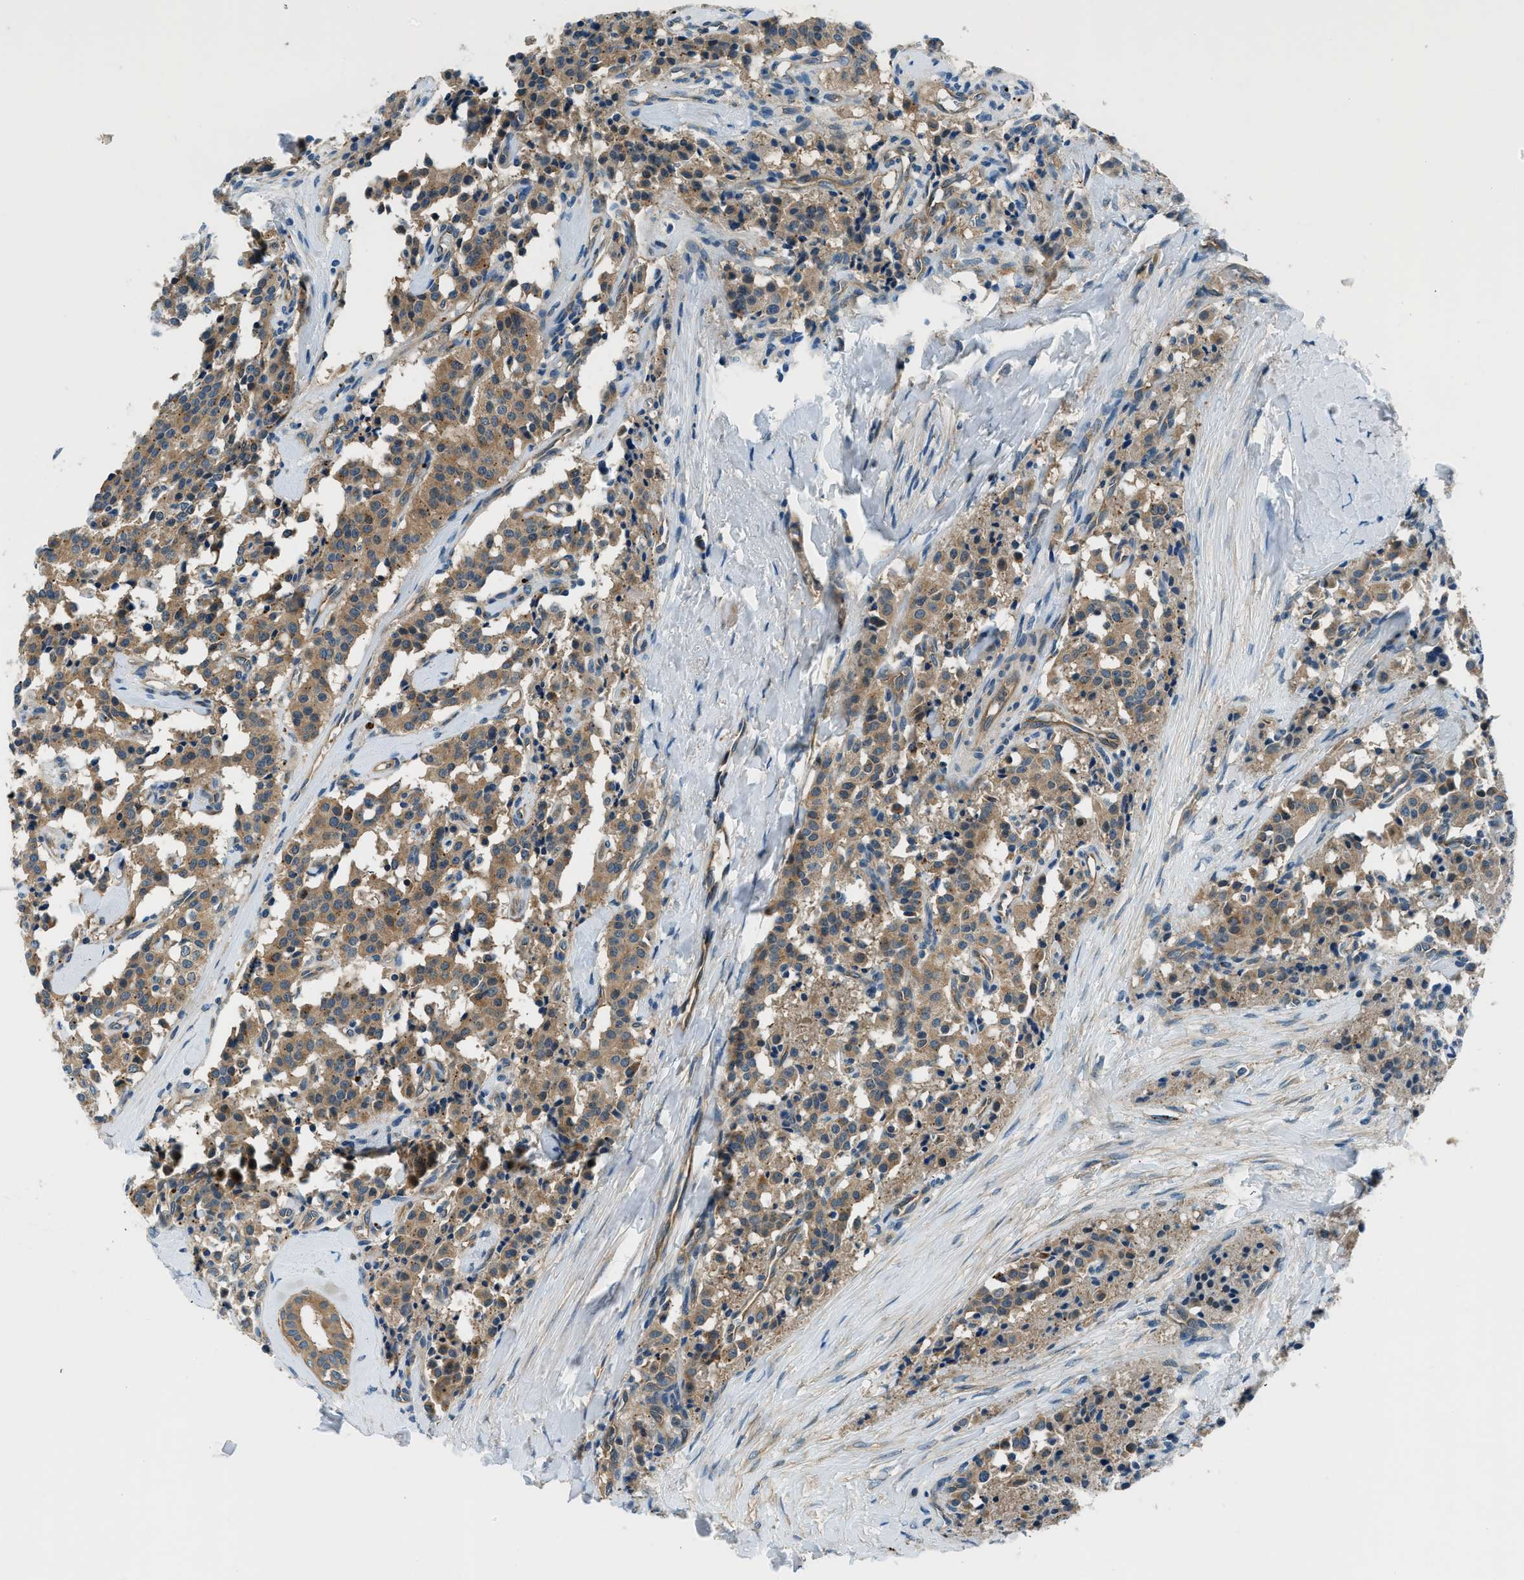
{"staining": {"intensity": "moderate", "quantity": ">75%", "location": "cytoplasmic/membranous"}, "tissue": "carcinoid", "cell_type": "Tumor cells", "image_type": "cancer", "snomed": [{"axis": "morphology", "description": "Carcinoid, malignant, NOS"}, {"axis": "topography", "description": "Lung"}], "caption": "Brown immunohistochemical staining in human carcinoid (malignant) displays moderate cytoplasmic/membranous positivity in approximately >75% of tumor cells. (DAB (3,3'-diaminobenzidine) IHC, brown staining for protein, blue staining for nuclei).", "gene": "SLC19A2", "patient": {"sex": "male", "age": 30}}